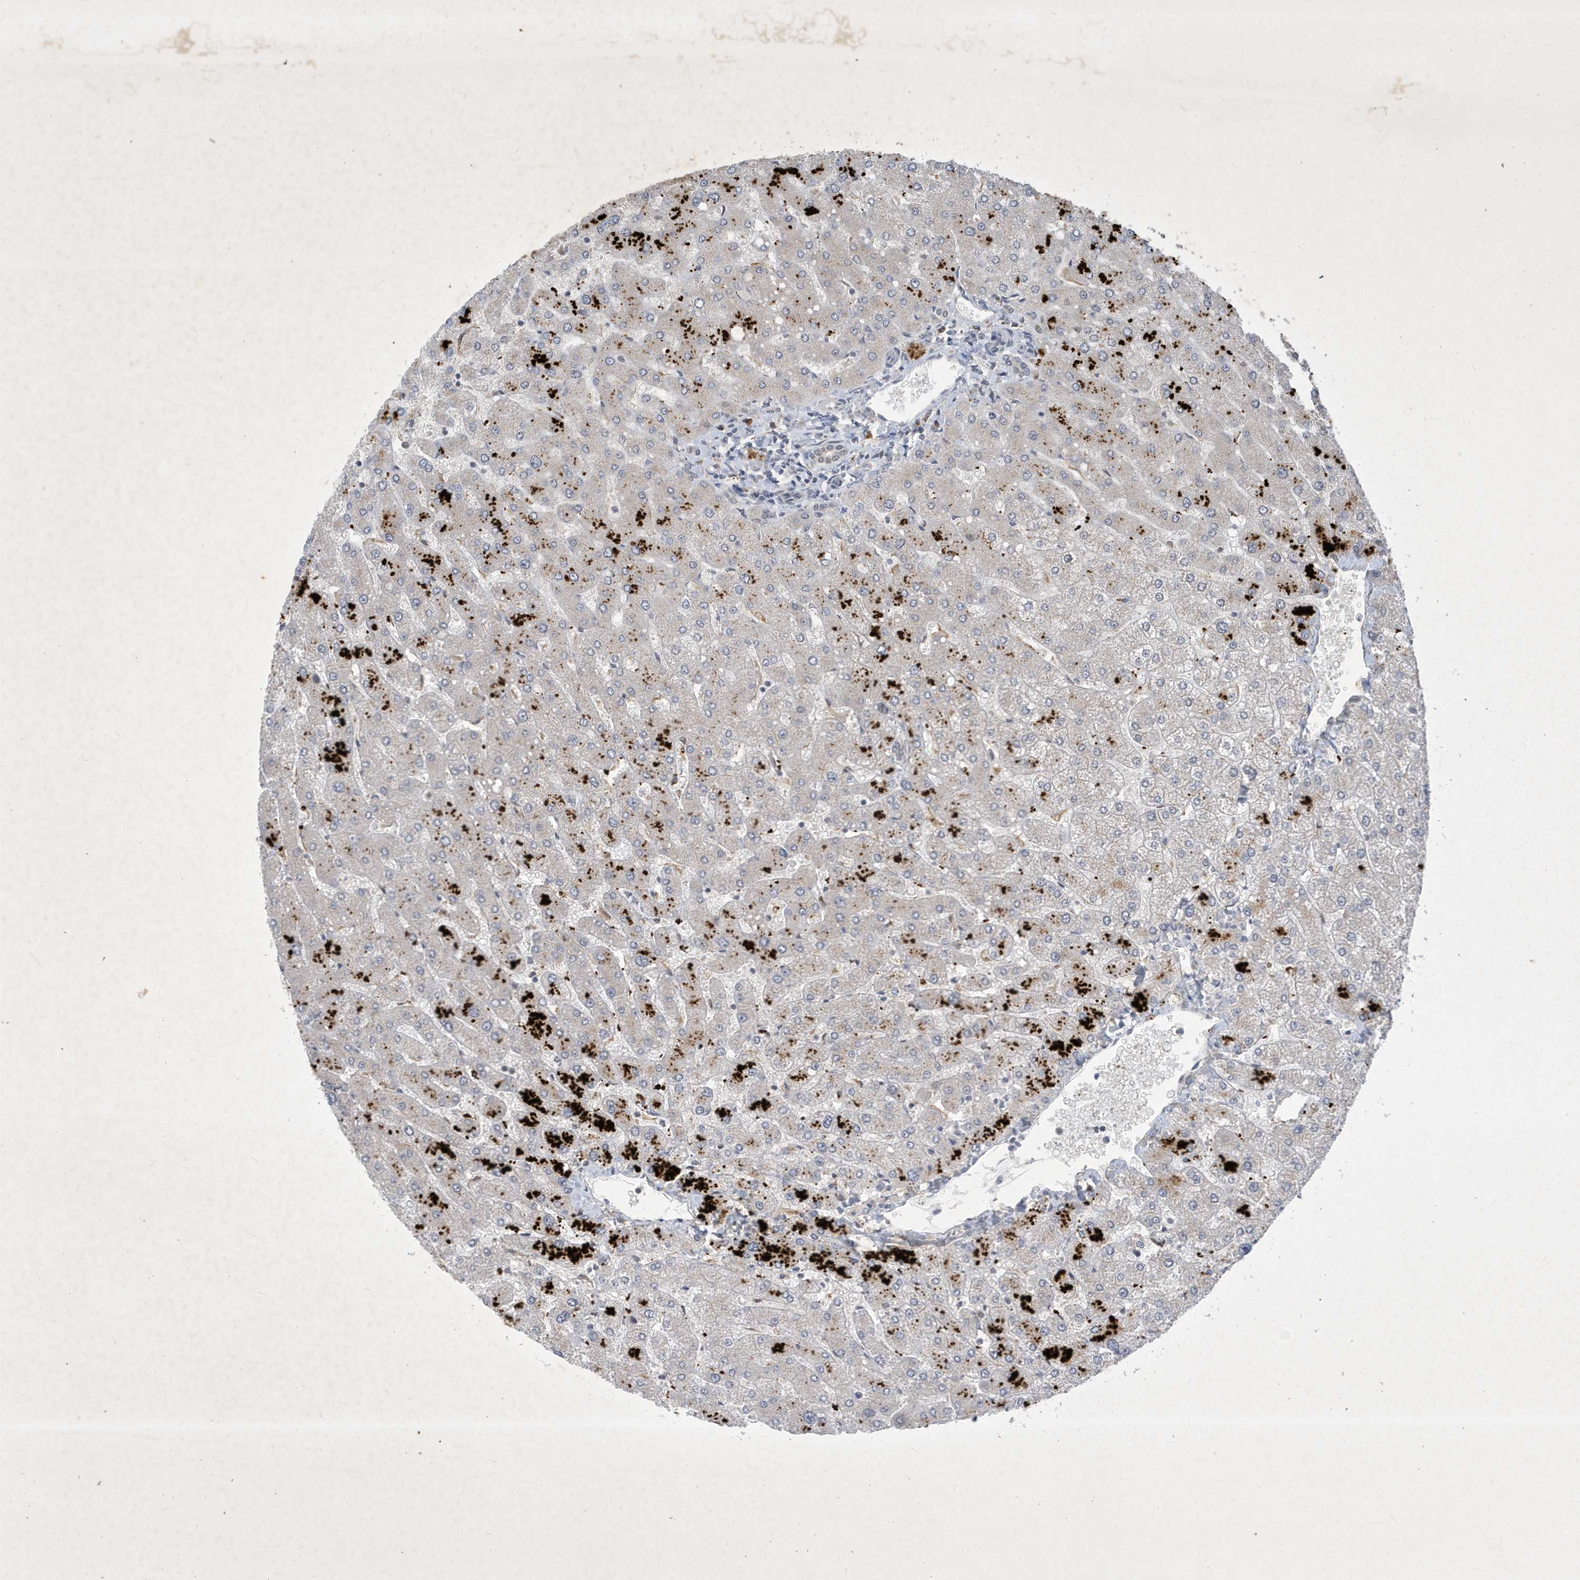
{"staining": {"intensity": "negative", "quantity": "none", "location": "none"}, "tissue": "liver", "cell_type": "Cholangiocytes", "image_type": "normal", "snomed": [{"axis": "morphology", "description": "Normal tissue, NOS"}, {"axis": "topography", "description": "Liver"}], "caption": "Immunohistochemistry (IHC) image of unremarkable liver stained for a protein (brown), which demonstrates no staining in cholangiocytes. Brightfield microscopy of IHC stained with DAB (3,3'-diaminobenzidine) (brown) and hematoxylin (blue), captured at high magnification.", "gene": "STX10", "patient": {"sex": "male", "age": 55}}